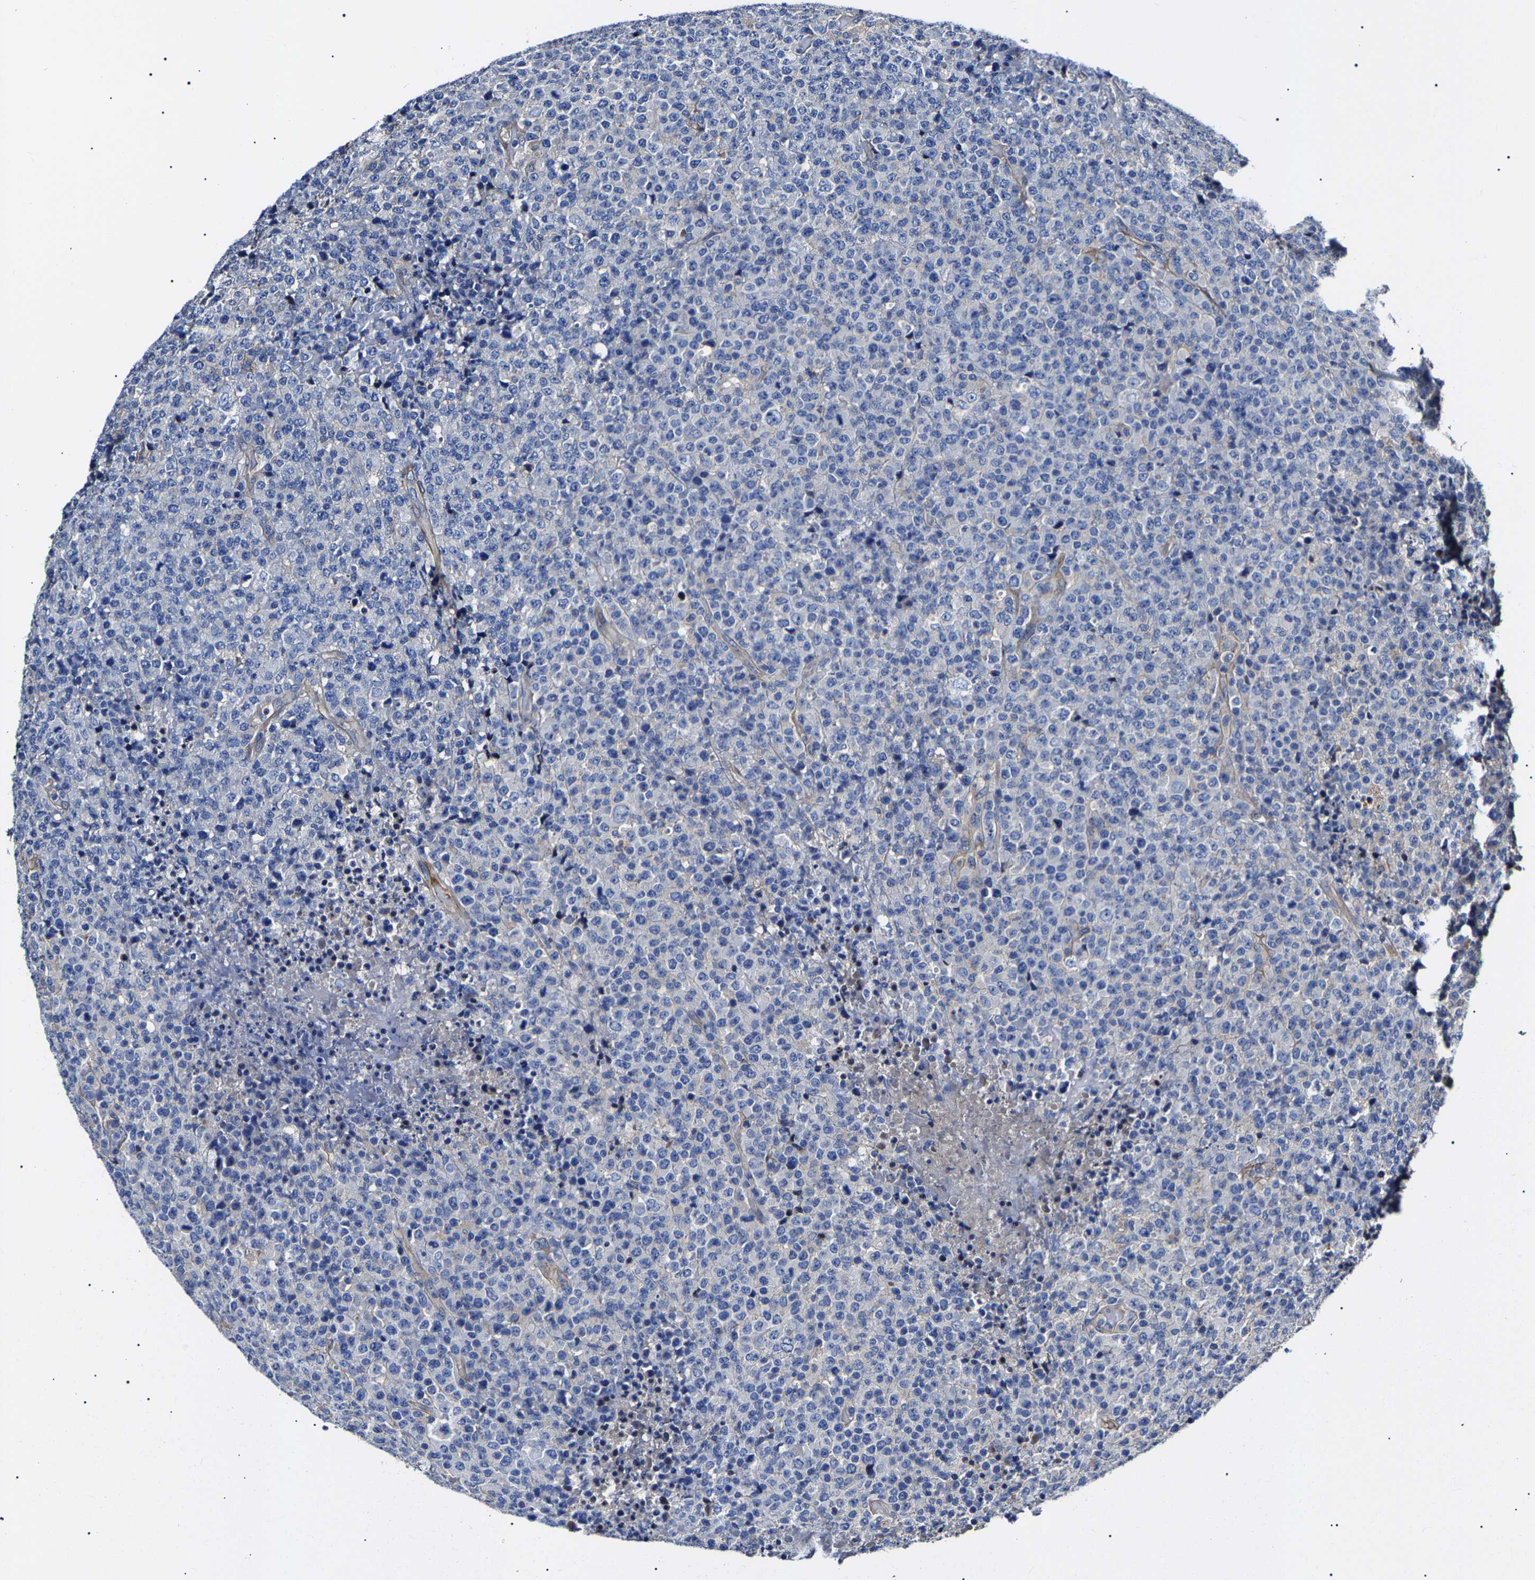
{"staining": {"intensity": "negative", "quantity": "none", "location": "none"}, "tissue": "lymphoma", "cell_type": "Tumor cells", "image_type": "cancer", "snomed": [{"axis": "morphology", "description": "Malignant lymphoma, non-Hodgkin's type, High grade"}, {"axis": "topography", "description": "Lymph node"}], "caption": "Lymphoma was stained to show a protein in brown. There is no significant staining in tumor cells.", "gene": "KLHL42", "patient": {"sex": "male", "age": 13}}